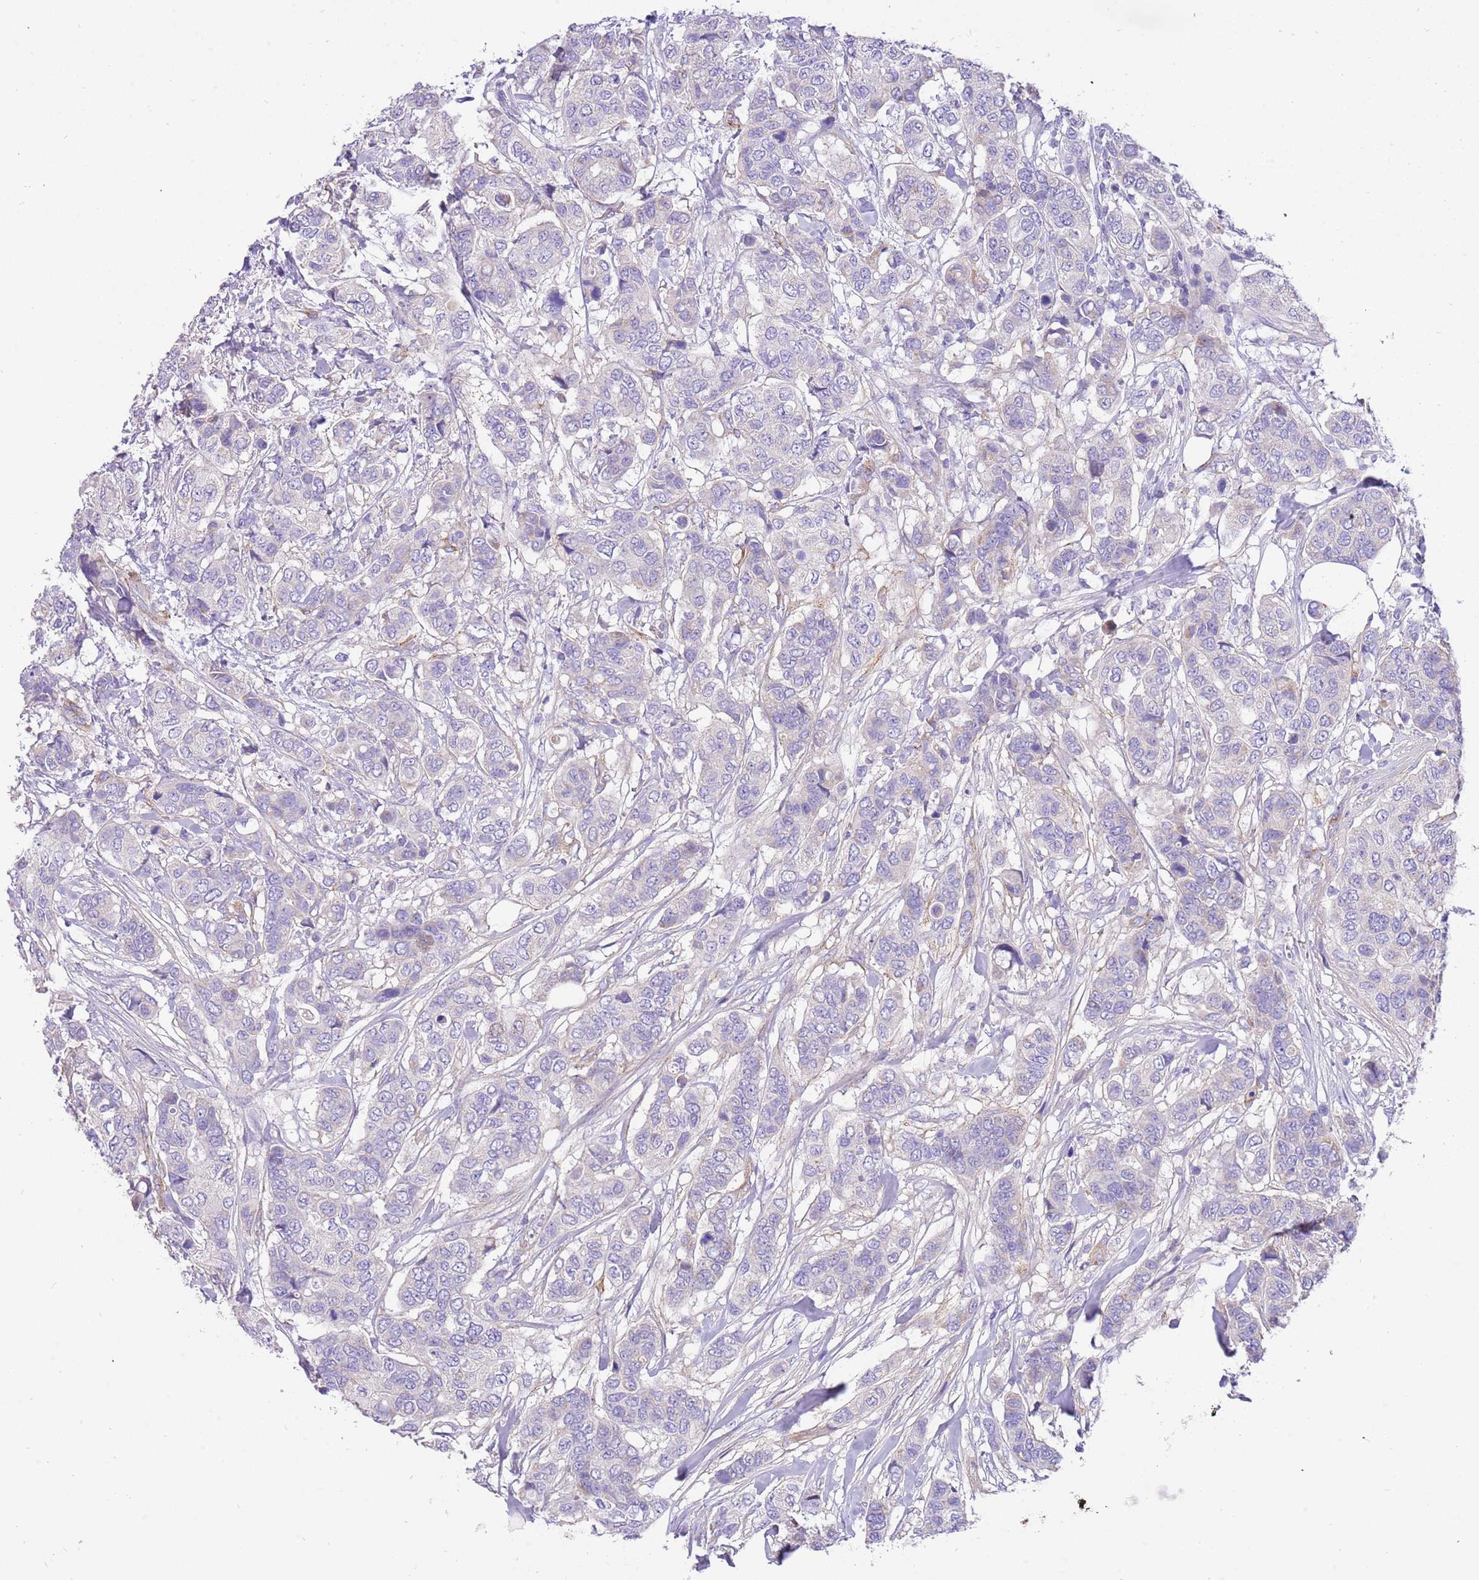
{"staining": {"intensity": "negative", "quantity": "none", "location": "none"}, "tissue": "breast cancer", "cell_type": "Tumor cells", "image_type": "cancer", "snomed": [{"axis": "morphology", "description": "Lobular carcinoma"}, {"axis": "topography", "description": "Breast"}], "caption": "An IHC image of lobular carcinoma (breast) is shown. There is no staining in tumor cells of lobular carcinoma (breast).", "gene": "SERINC3", "patient": {"sex": "female", "age": 51}}